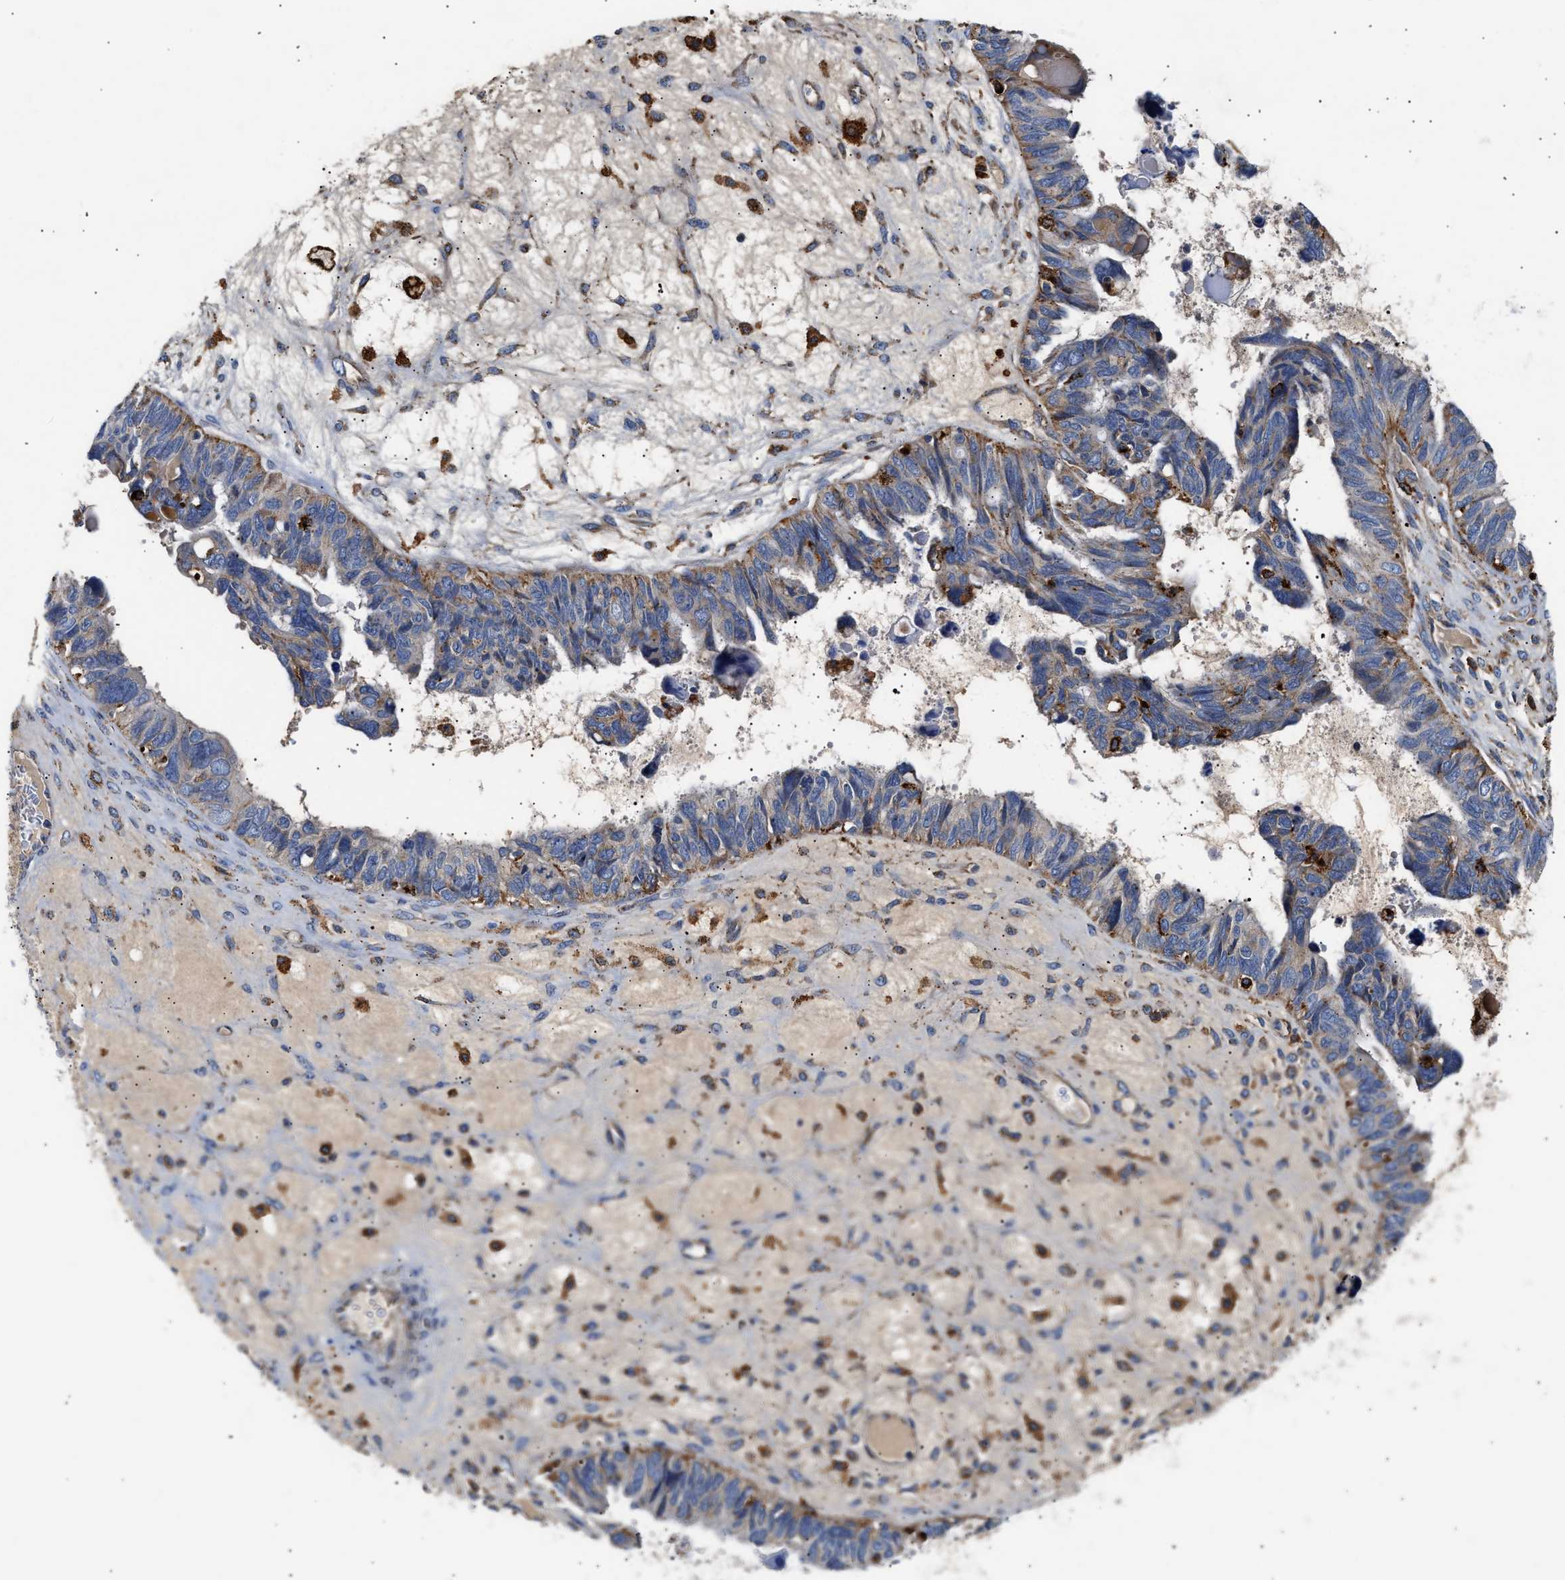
{"staining": {"intensity": "moderate", "quantity": "<25%", "location": "cytoplasmic/membranous"}, "tissue": "ovarian cancer", "cell_type": "Tumor cells", "image_type": "cancer", "snomed": [{"axis": "morphology", "description": "Cystadenocarcinoma, serous, NOS"}, {"axis": "topography", "description": "Ovary"}], "caption": "An immunohistochemistry micrograph of tumor tissue is shown. Protein staining in brown labels moderate cytoplasmic/membranous positivity in ovarian cancer within tumor cells.", "gene": "CCDC146", "patient": {"sex": "female", "age": 79}}